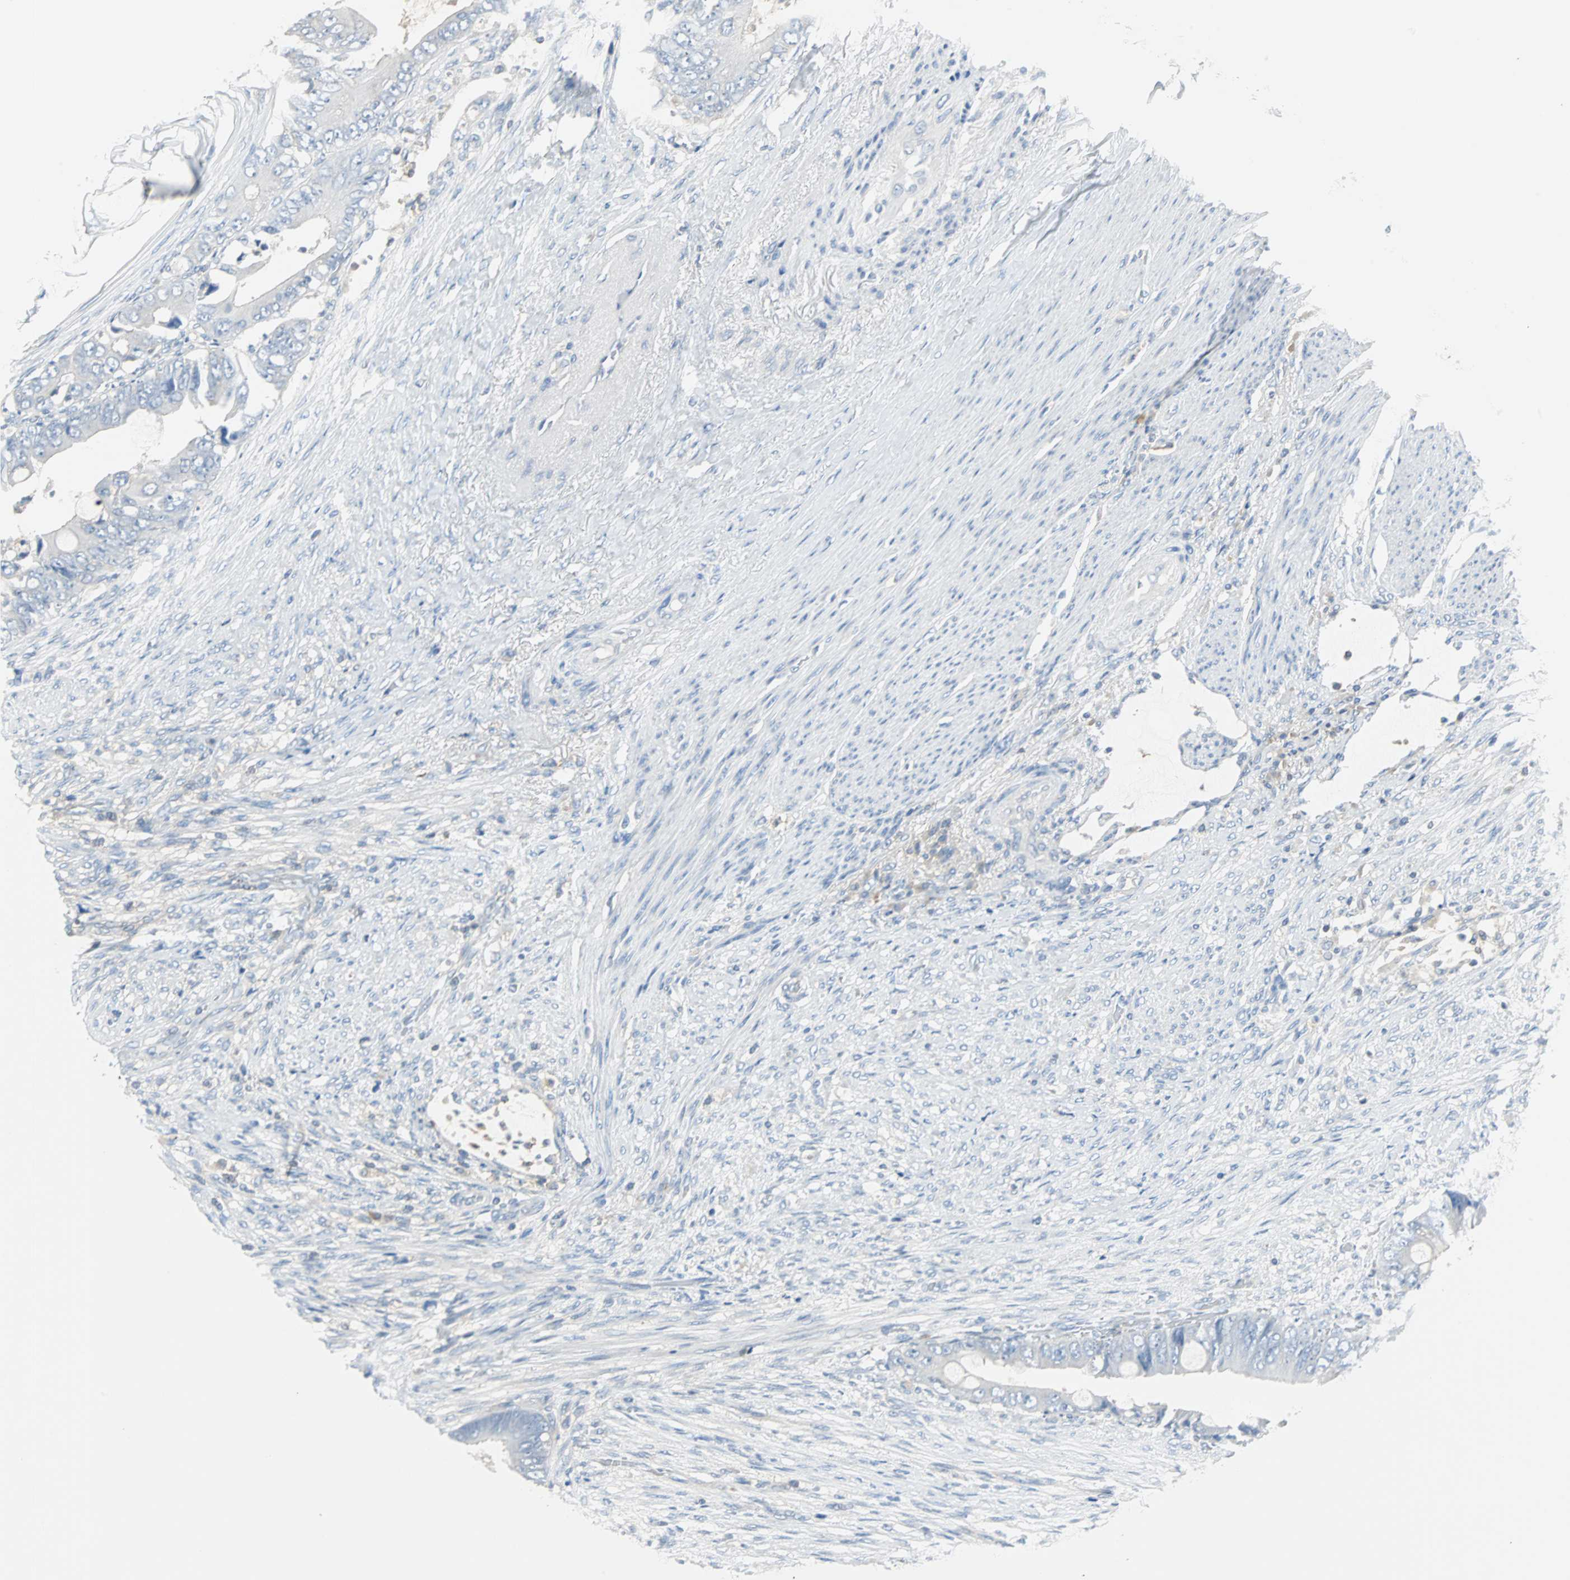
{"staining": {"intensity": "negative", "quantity": "none", "location": "none"}, "tissue": "colorectal cancer", "cell_type": "Tumor cells", "image_type": "cancer", "snomed": [{"axis": "morphology", "description": "Adenocarcinoma, NOS"}, {"axis": "topography", "description": "Rectum"}], "caption": "This is an IHC photomicrograph of adenocarcinoma (colorectal). There is no staining in tumor cells.", "gene": "TSC22D4", "patient": {"sex": "female", "age": 77}}